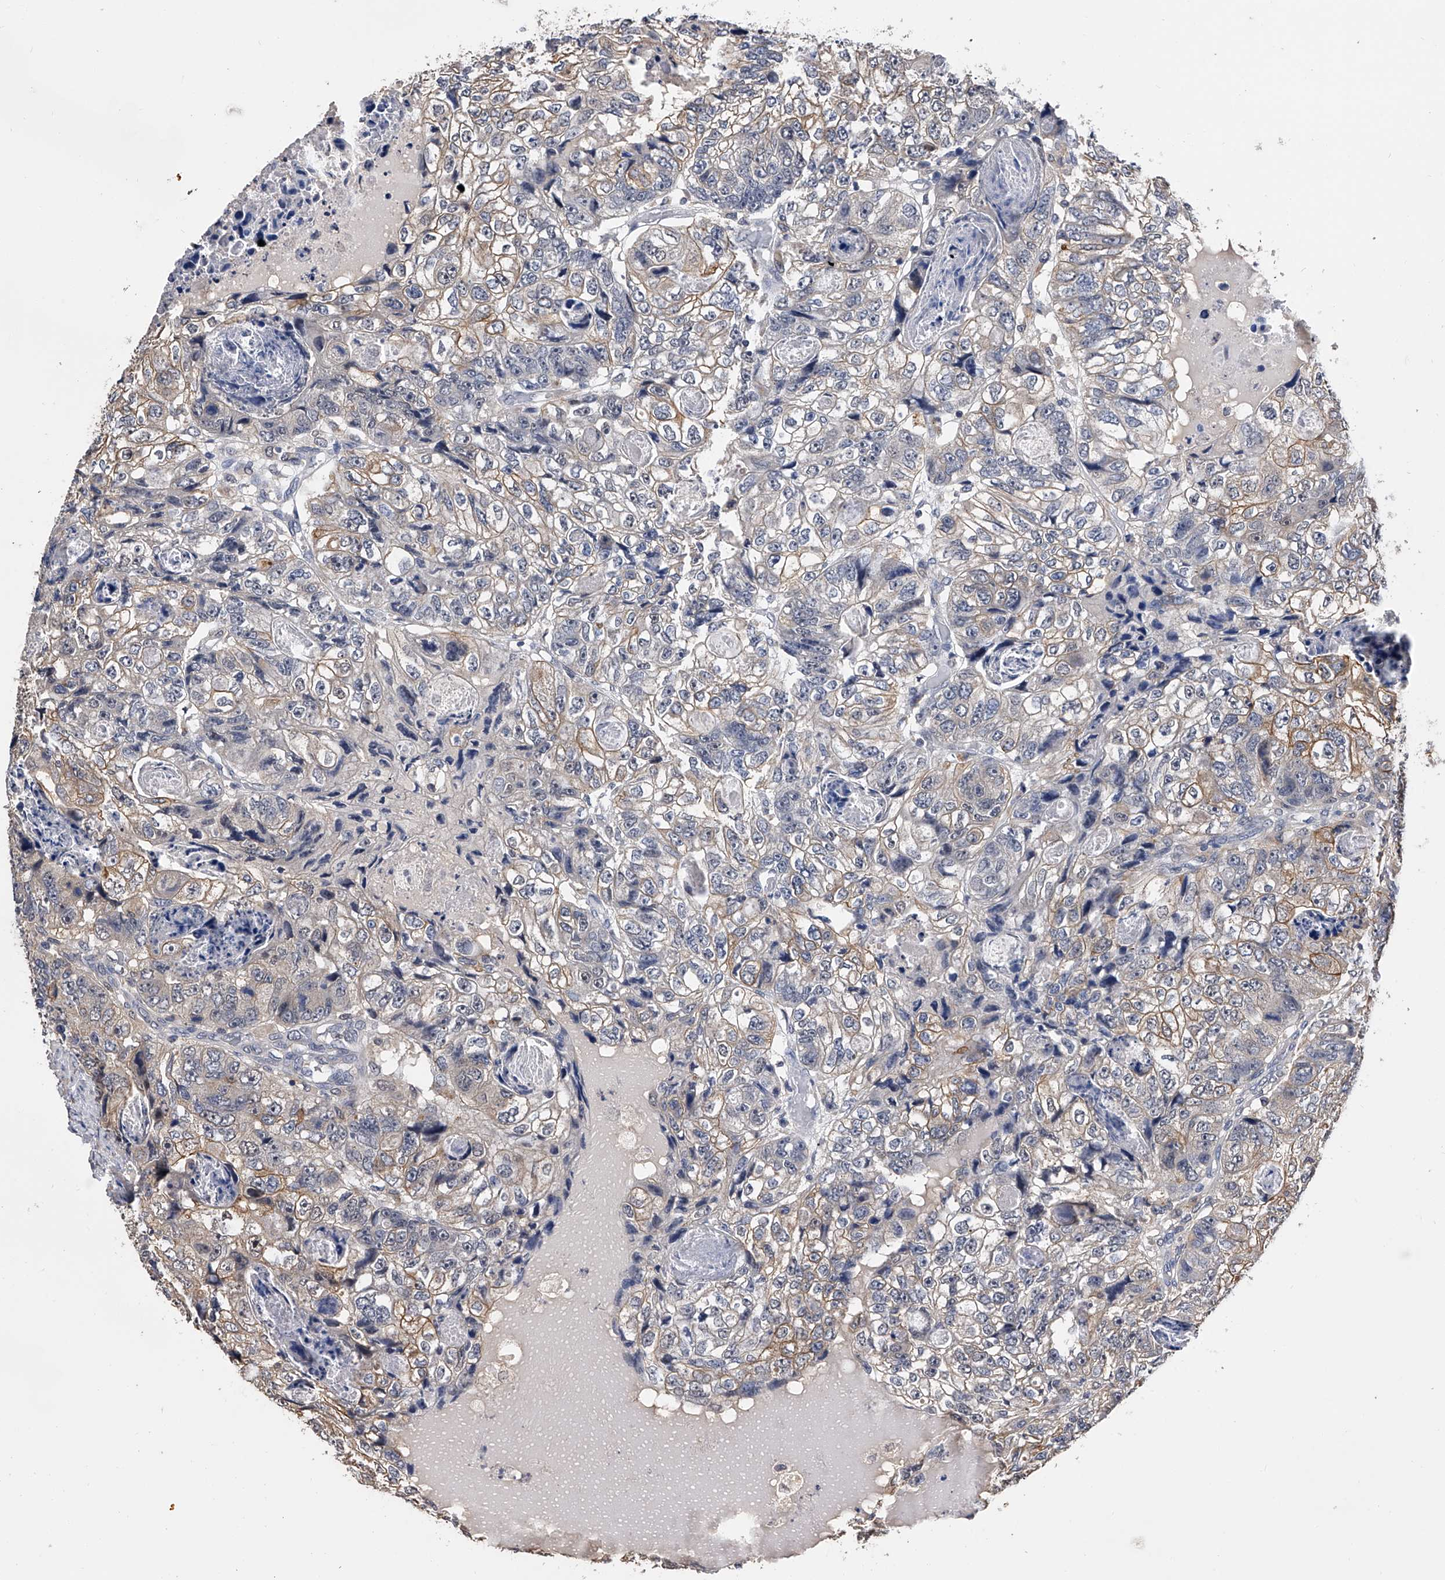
{"staining": {"intensity": "moderate", "quantity": "<25%", "location": "cytoplasmic/membranous"}, "tissue": "colorectal cancer", "cell_type": "Tumor cells", "image_type": "cancer", "snomed": [{"axis": "morphology", "description": "Adenocarcinoma, NOS"}, {"axis": "topography", "description": "Rectum"}], "caption": "The micrograph displays staining of colorectal cancer (adenocarcinoma), revealing moderate cytoplasmic/membranous protein expression (brown color) within tumor cells.", "gene": "EFCAB7", "patient": {"sex": "male", "age": 59}}